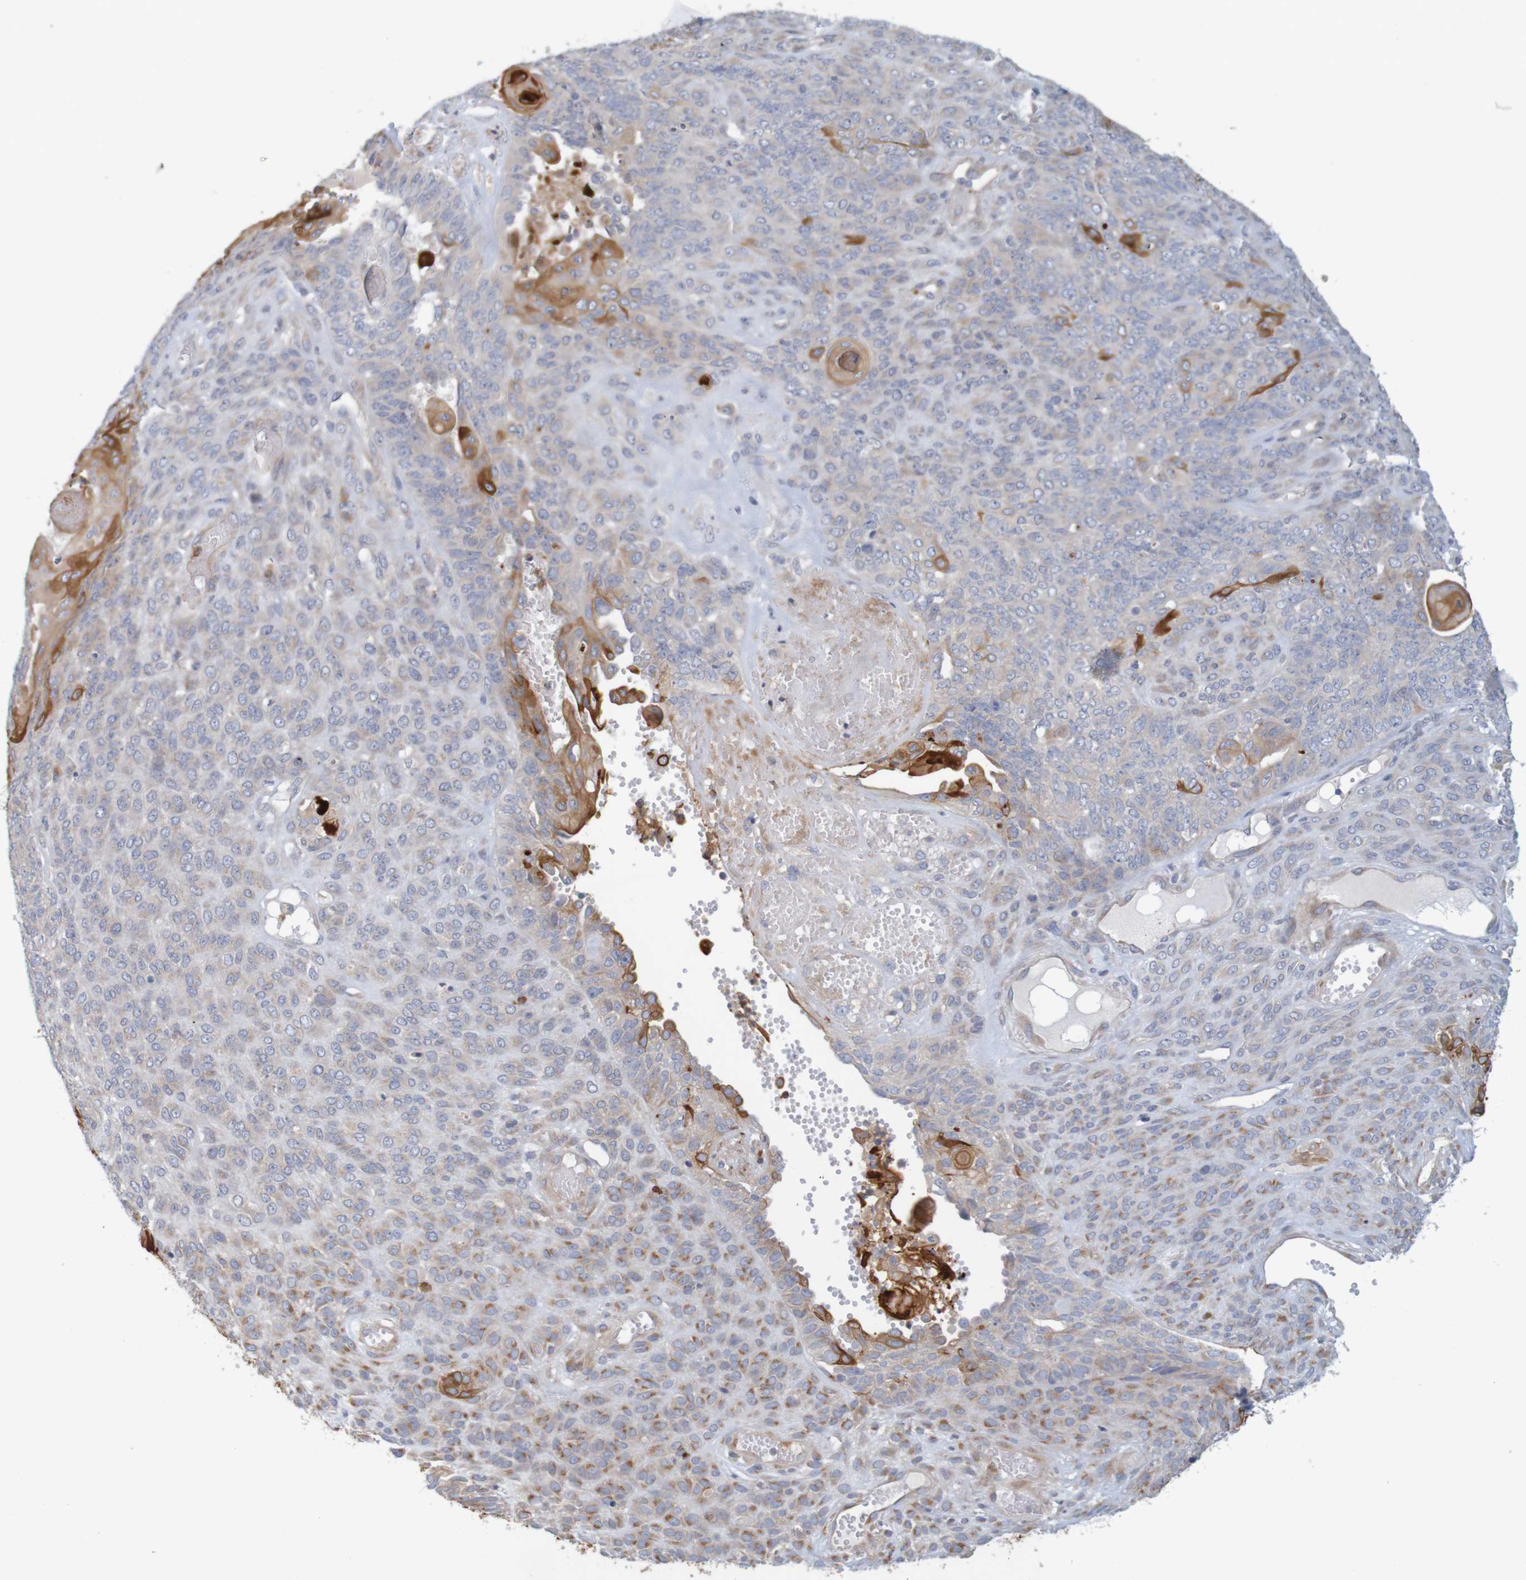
{"staining": {"intensity": "moderate", "quantity": "25%-75%", "location": "cytoplasmic/membranous"}, "tissue": "endometrial cancer", "cell_type": "Tumor cells", "image_type": "cancer", "snomed": [{"axis": "morphology", "description": "Adenocarcinoma, NOS"}, {"axis": "topography", "description": "Endometrium"}], "caption": "A medium amount of moderate cytoplasmic/membranous expression is seen in approximately 25%-75% of tumor cells in endometrial cancer (adenocarcinoma) tissue.", "gene": "KRT23", "patient": {"sex": "female", "age": 32}}